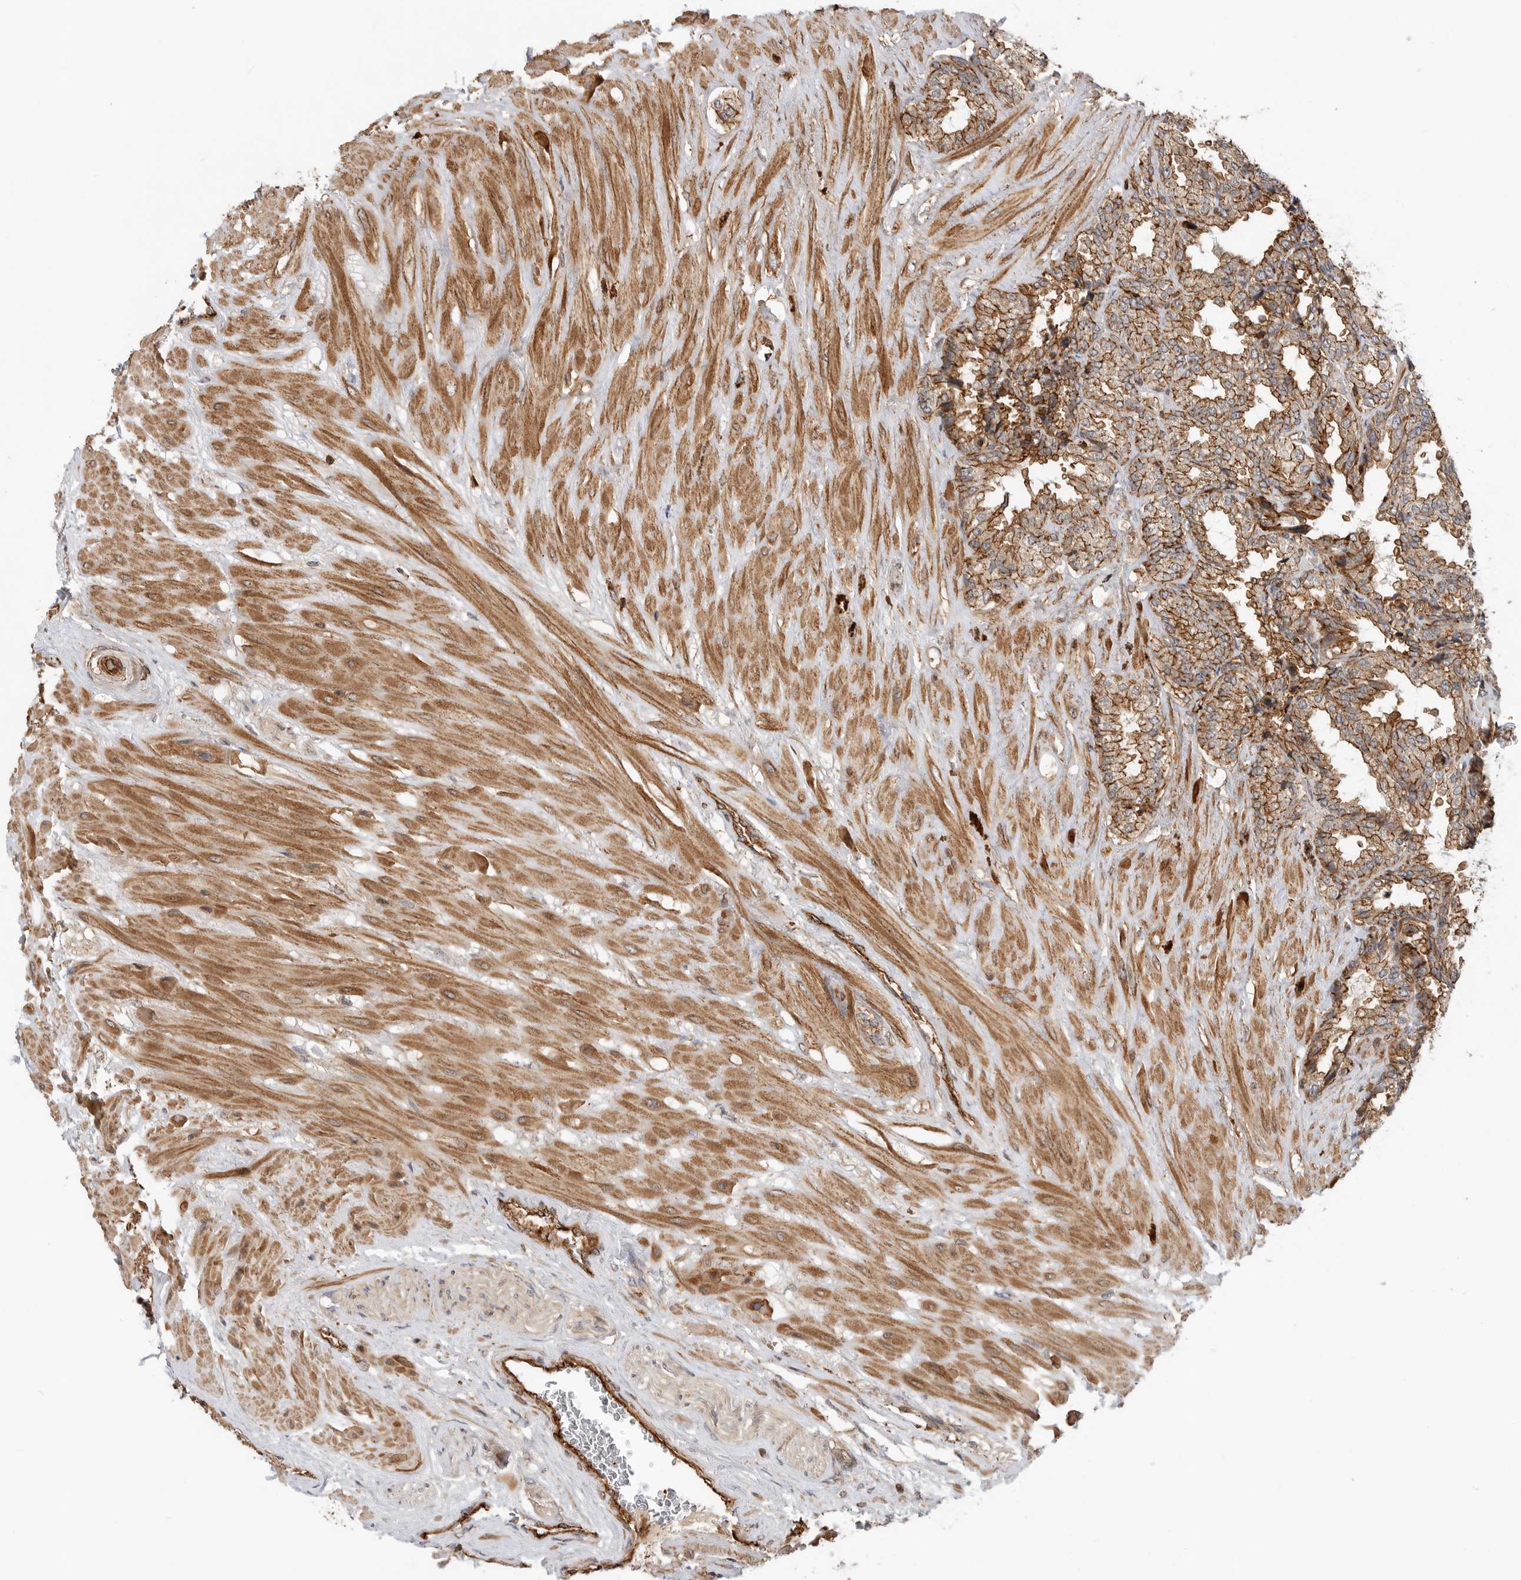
{"staining": {"intensity": "moderate", "quantity": ">75%", "location": "cytoplasmic/membranous"}, "tissue": "seminal vesicle", "cell_type": "Glandular cells", "image_type": "normal", "snomed": [{"axis": "morphology", "description": "Normal tissue, NOS"}, {"axis": "topography", "description": "Seminal veicle"}], "caption": "A high-resolution photomicrograph shows immunohistochemistry (IHC) staining of benign seminal vesicle, which exhibits moderate cytoplasmic/membranous positivity in approximately >75% of glandular cells. (Brightfield microscopy of DAB IHC at high magnification).", "gene": "GPATCH2", "patient": {"sex": "male", "age": 46}}